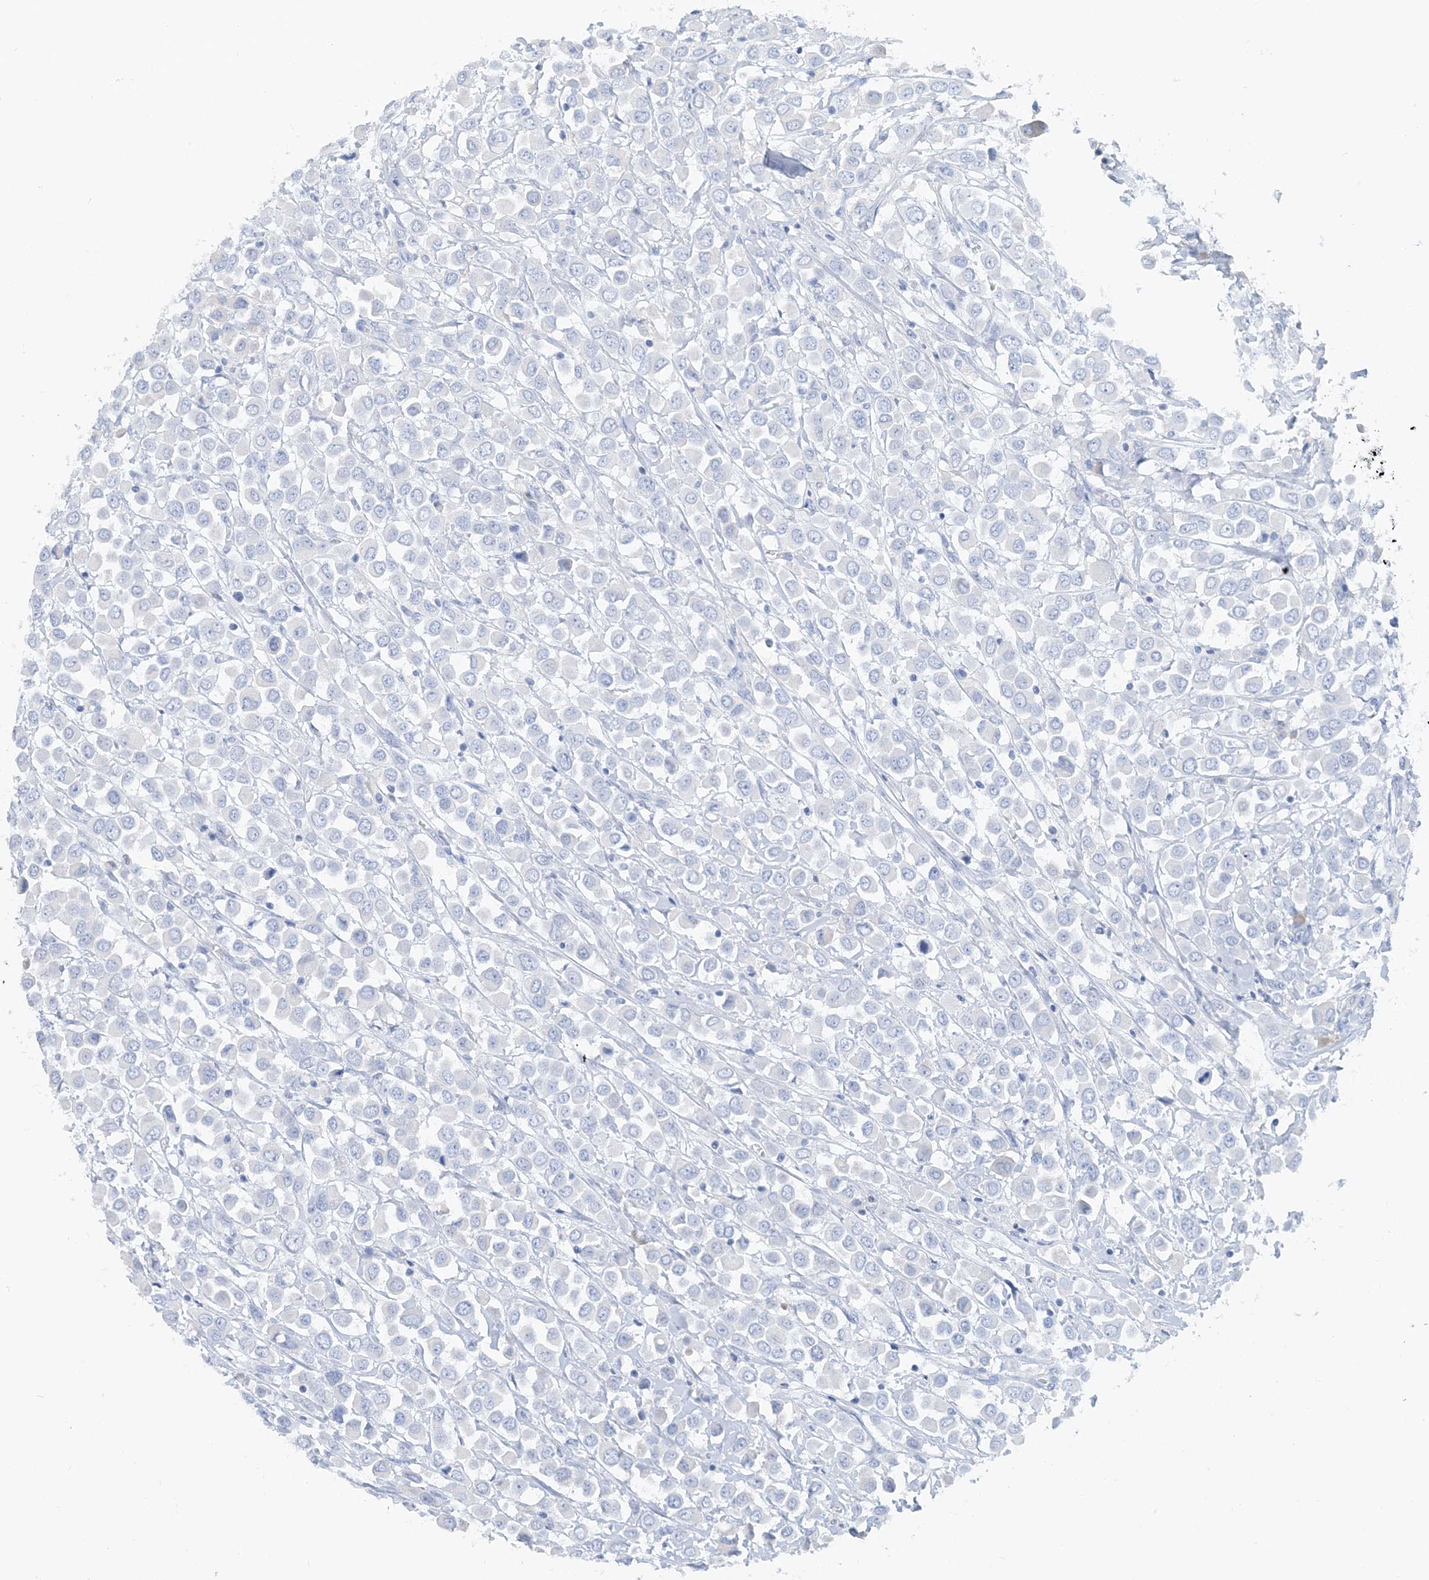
{"staining": {"intensity": "negative", "quantity": "none", "location": "none"}, "tissue": "breast cancer", "cell_type": "Tumor cells", "image_type": "cancer", "snomed": [{"axis": "morphology", "description": "Duct carcinoma"}, {"axis": "topography", "description": "Breast"}], "caption": "Breast cancer stained for a protein using immunohistochemistry exhibits no staining tumor cells.", "gene": "CTRL", "patient": {"sex": "female", "age": 61}}